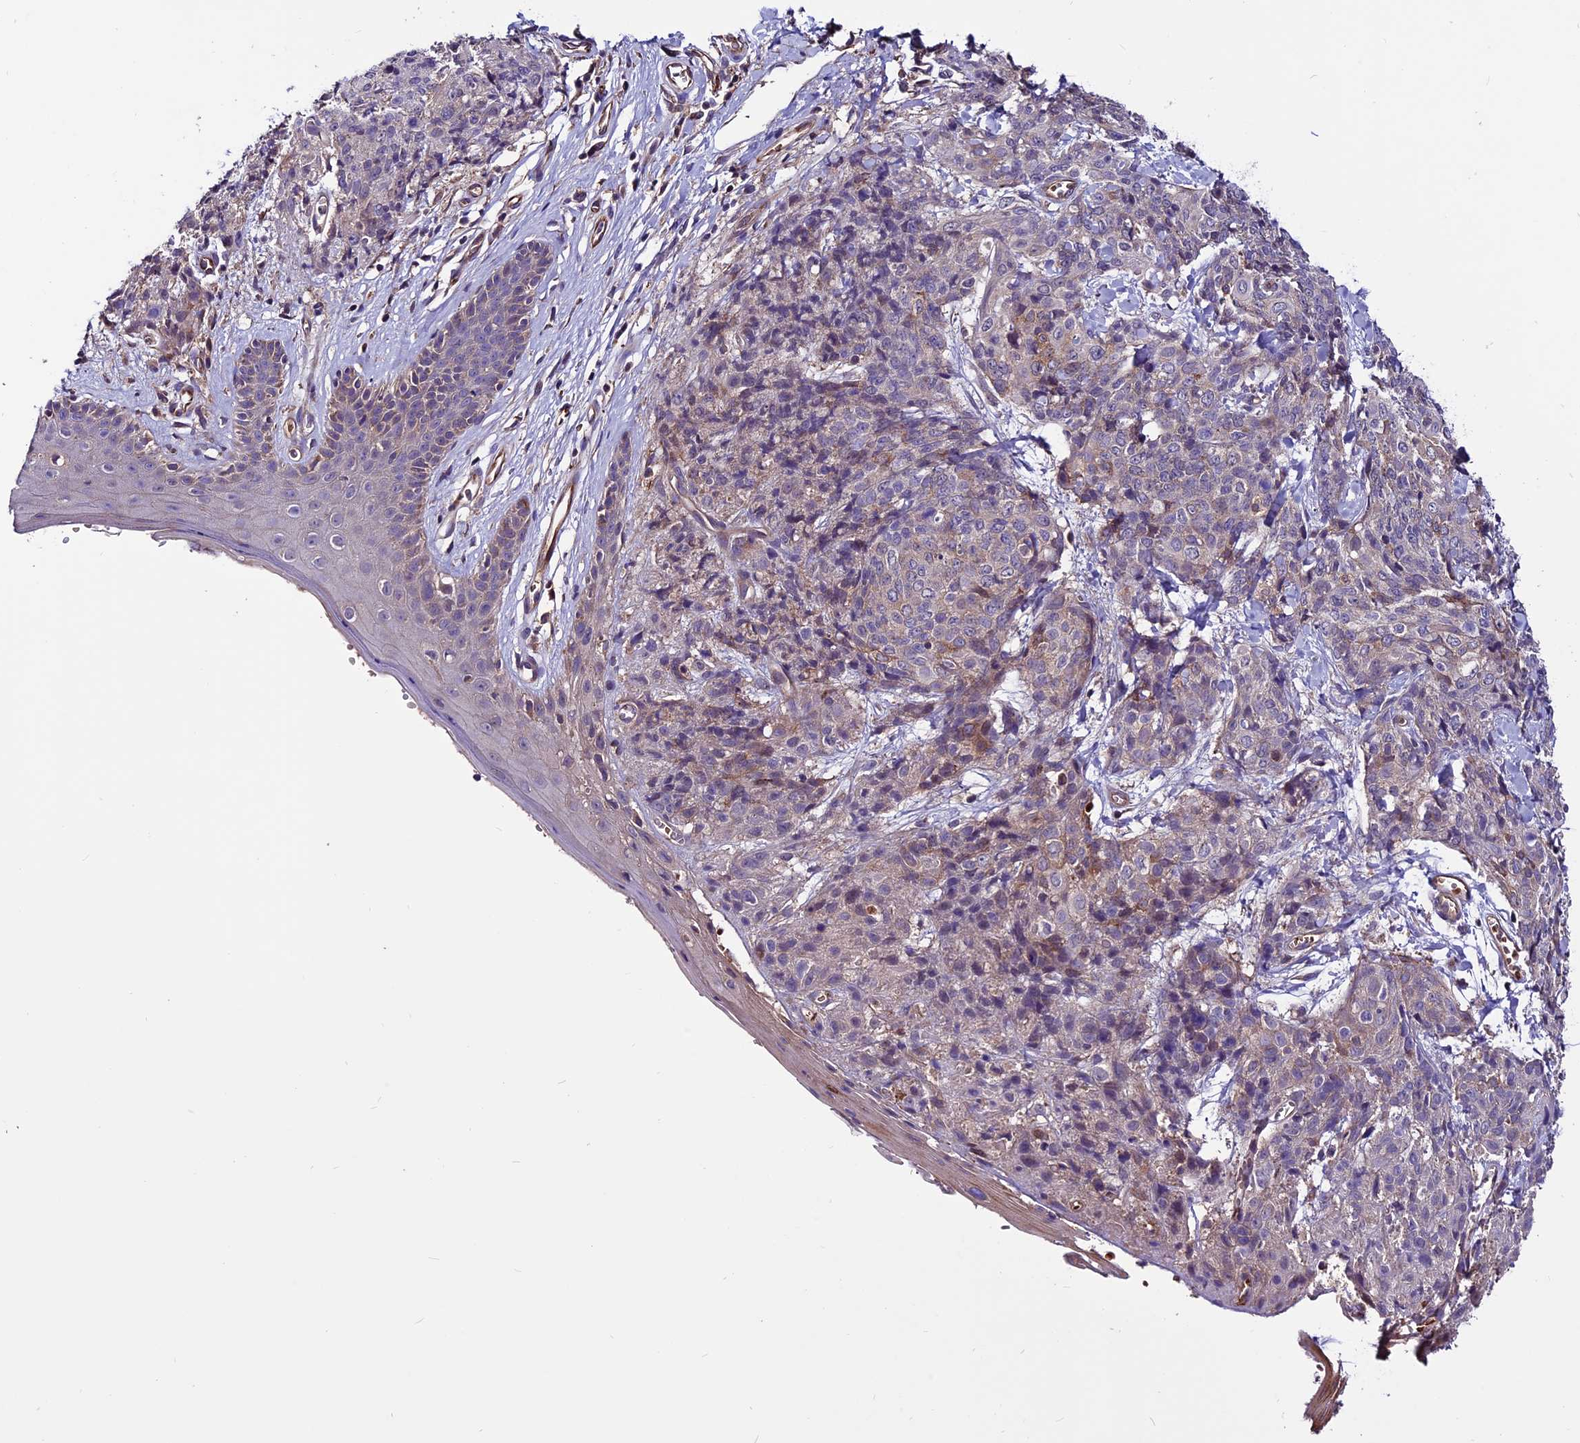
{"staining": {"intensity": "weak", "quantity": "<25%", "location": "cytoplasmic/membranous"}, "tissue": "skin cancer", "cell_type": "Tumor cells", "image_type": "cancer", "snomed": [{"axis": "morphology", "description": "Squamous cell carcinoma, NOS"}, {"axis": "topography", "description": "Skin"}, {"axis": "topography", "description": "Vulva"}], "caption": "This histopathology image is of skin cancer (squamous cell carcinoma) stained with immunohistochemistry to label a protein in brown with the nuclei are counter-stained blue. There is no expression in tumor cells.", "gene": "RINL", "patient": {"sex": "female", "age": 85}}